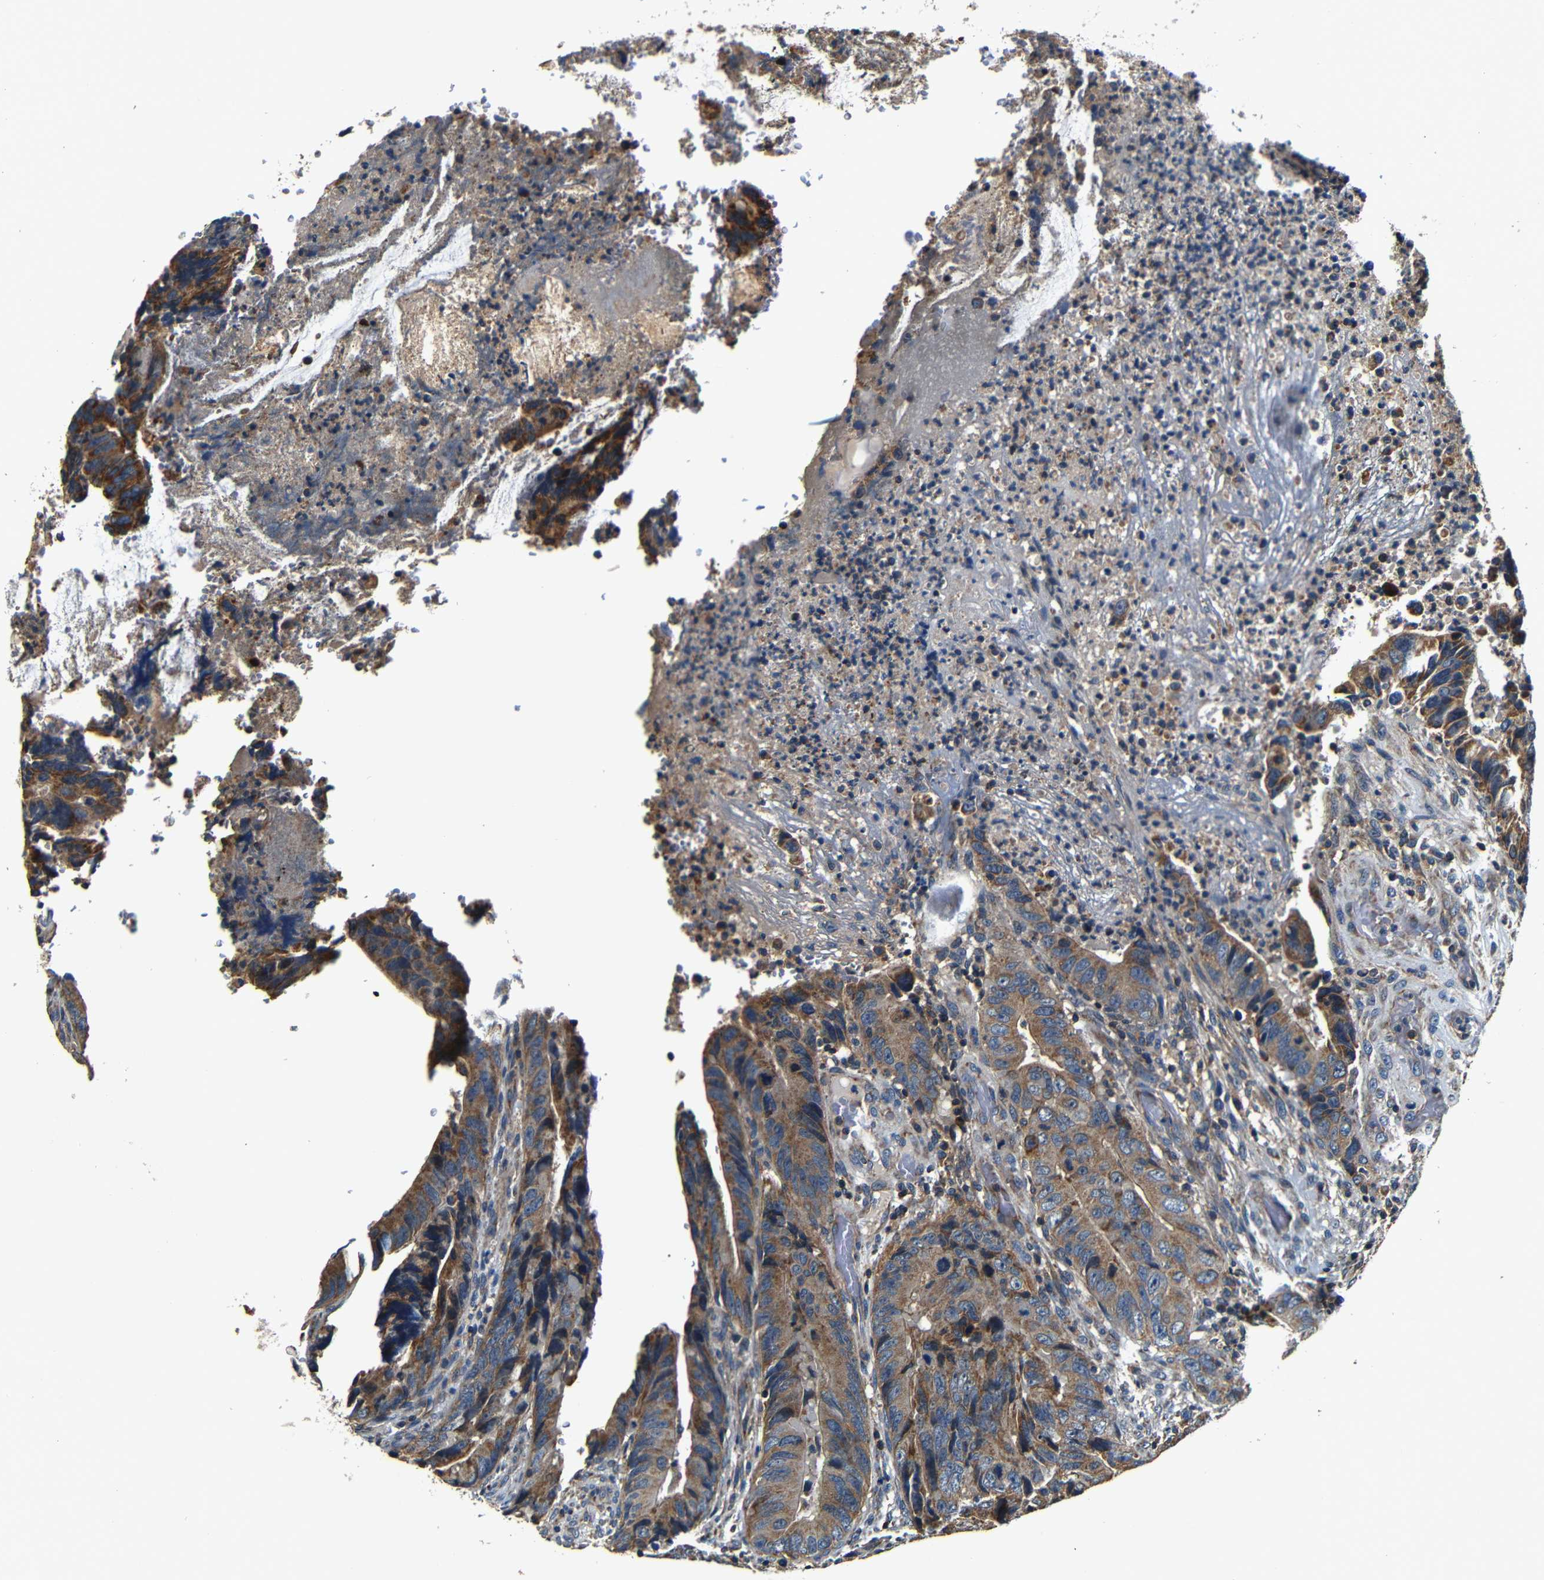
{"staining": {"intensity": "moderate", "quantity": ">75%", "location": "cytoplasmic/membranous"}, "tissue": "colorectal cancer", "cell_type": "Tumor cells", "image_type": "cancer", "snomed": [{"axis": "morphology", "description": "Normal tissue, NOS"}, {"axis": "morphology", "description": "Adenocarcinoma, NOS"}, {"axis": "topography", "description": "Colon"}], "caption": "Immunohistochemistry of human colorectal cancer (adenocarcinoma) displays medium levels of moderate cytoplasmic/membranous staining in about >75% of tumor cells.", "gene": "MTX1", "patient": {"sex": "male", "age": 56}}